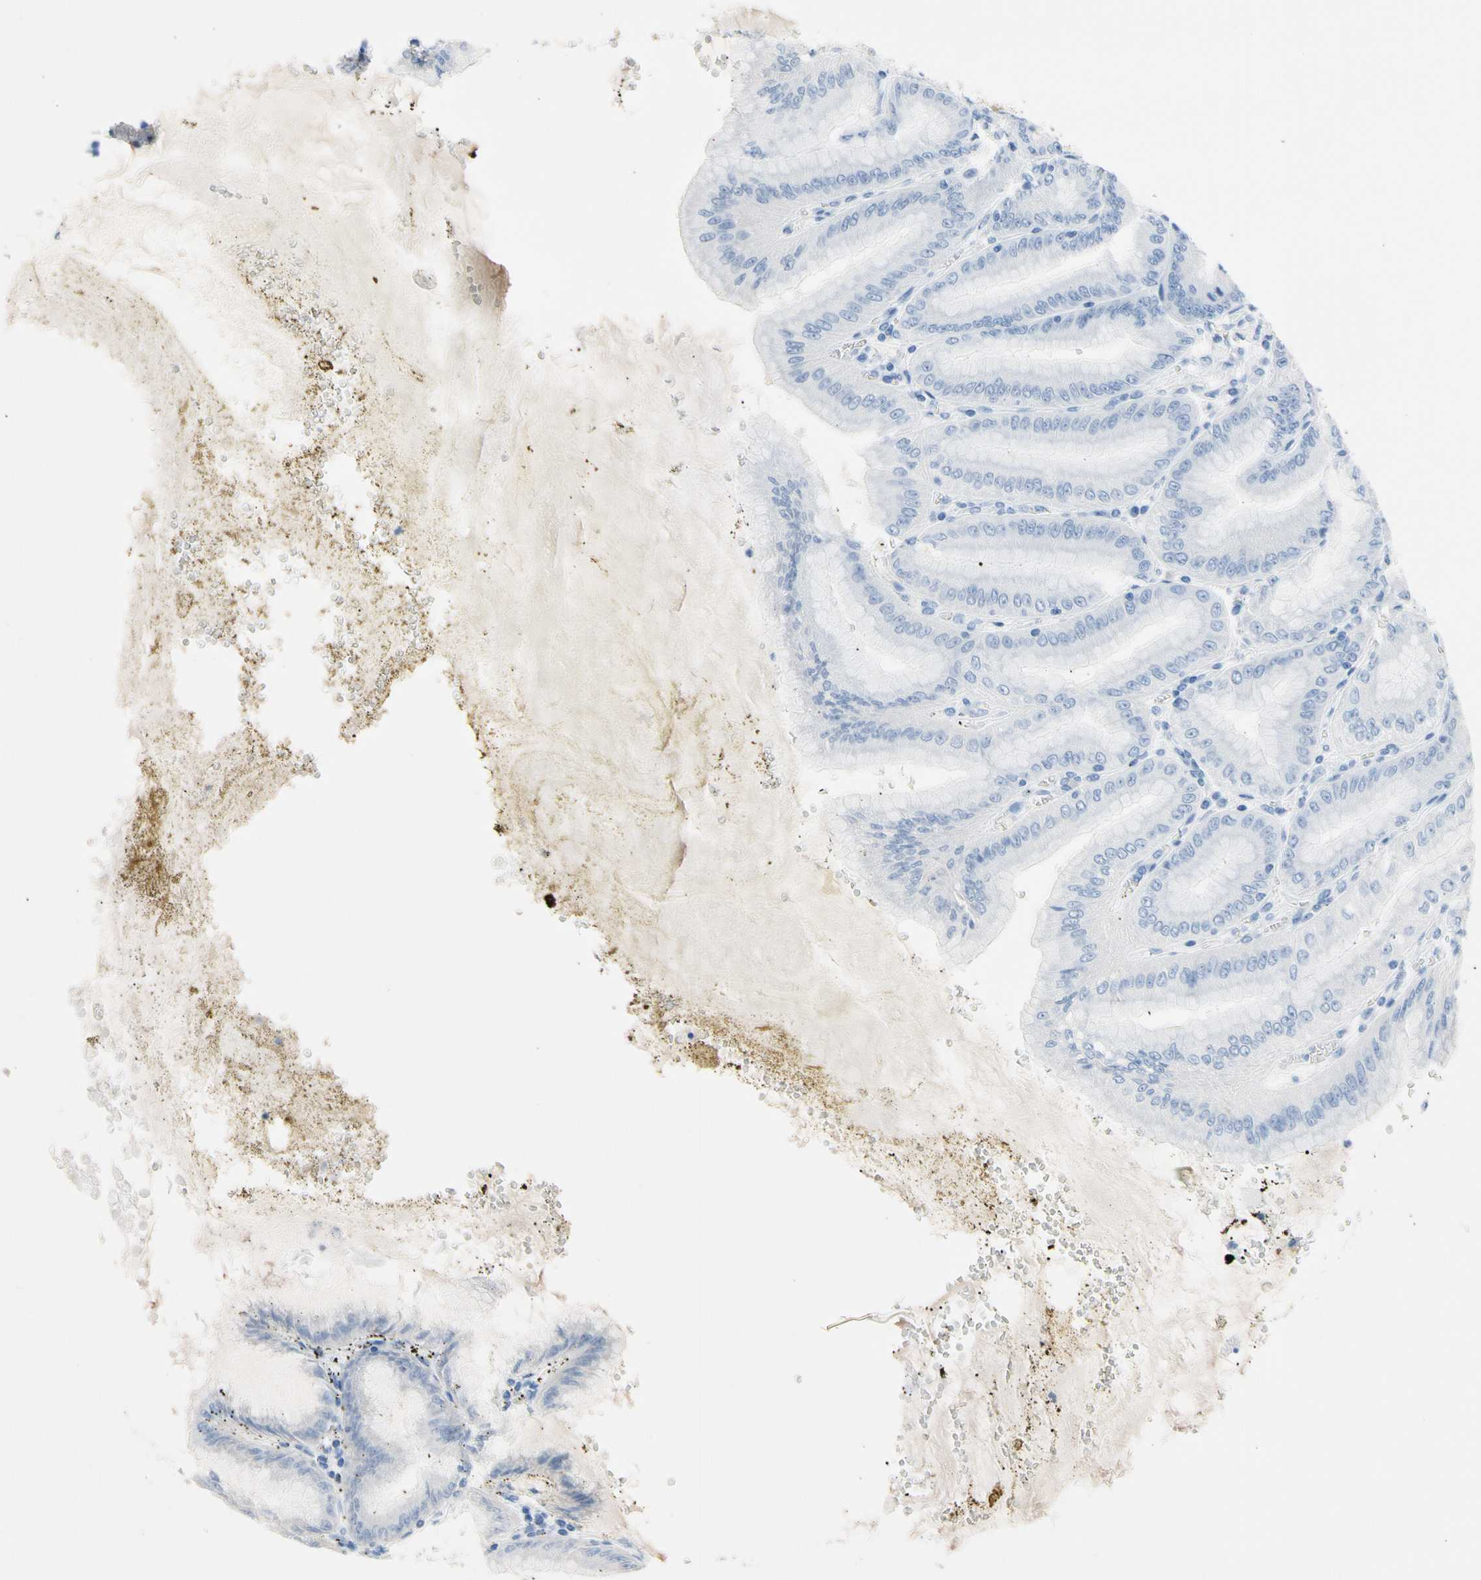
{"staining": {"intensity": "negative", "quantity": "none", "location": "none"}, "tissue": "stomach", "cell_type": "Glandular cells", "image_type": "normal", "snomed": [{"axis": "morphology", "description": "Normal tissue, NOS"}, {"axis": "topography", "description": "Stomach, lower"}], "caption": "Normal stomach was stained to show a protein in brown. There is no significant staining in glandular cells. Nuclei are stained in blue.", "gene": "MAP3K3", "patient": {"sex": "male", "age": 71}}